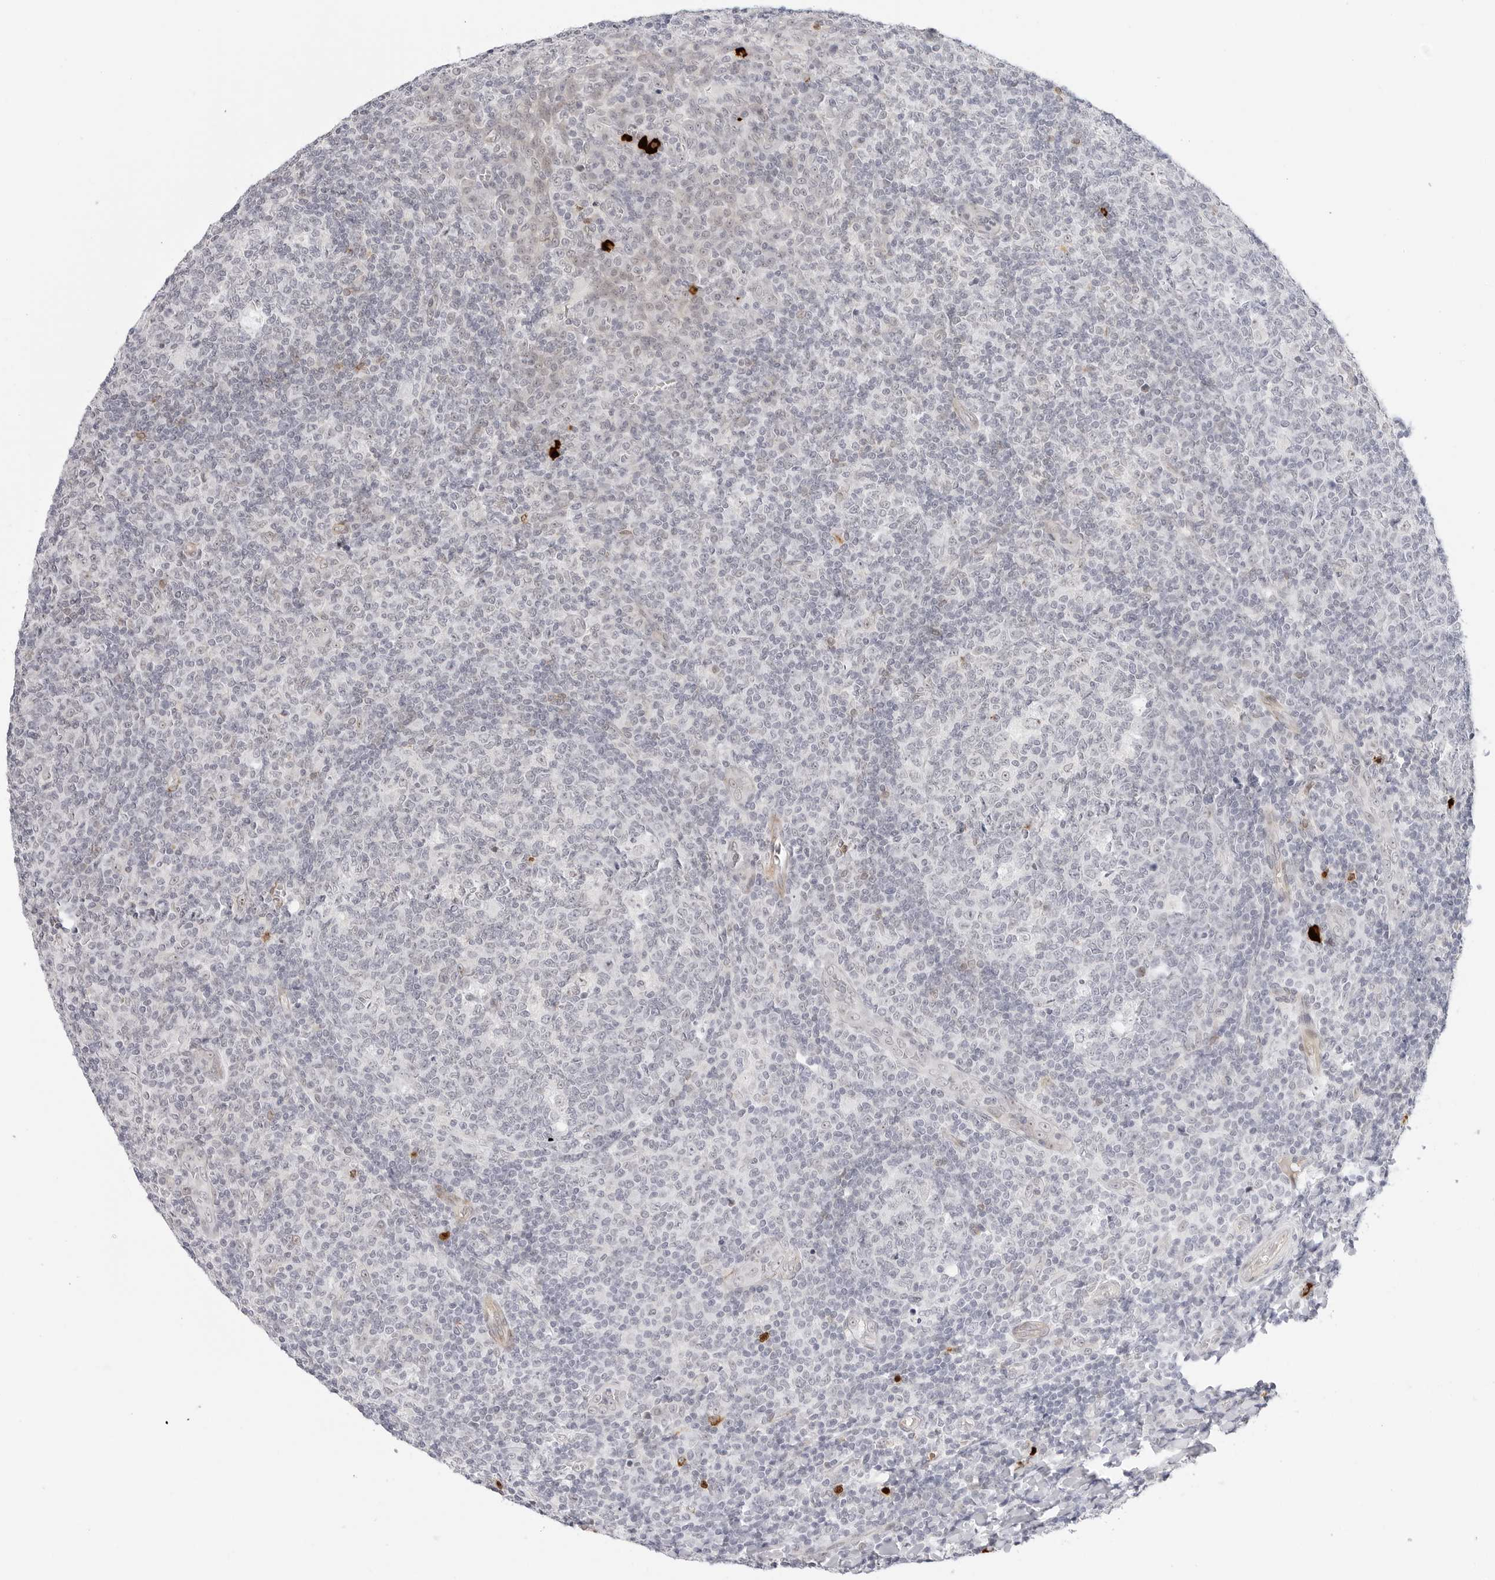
{"staining": {"intensity": "negative", "quantity": "none", "location": "none"}, "tissue": "tonsil", "cell_type": "Germinal center cells", "image_type": "normal", "snomed": [{"axis": "morphology", "description": "Normal tissue, NOS"}, {"axis": "topography", "description": "Tonsil"}], "caption": "Protein analysis of normal tonsil reveals no significant expression in germinal center cells. (Brightfield microscopy of DAB immunohistochemistry at high magnification).", "gene": "HIPK3", "patient": {"sex": "female", "age": 19}}